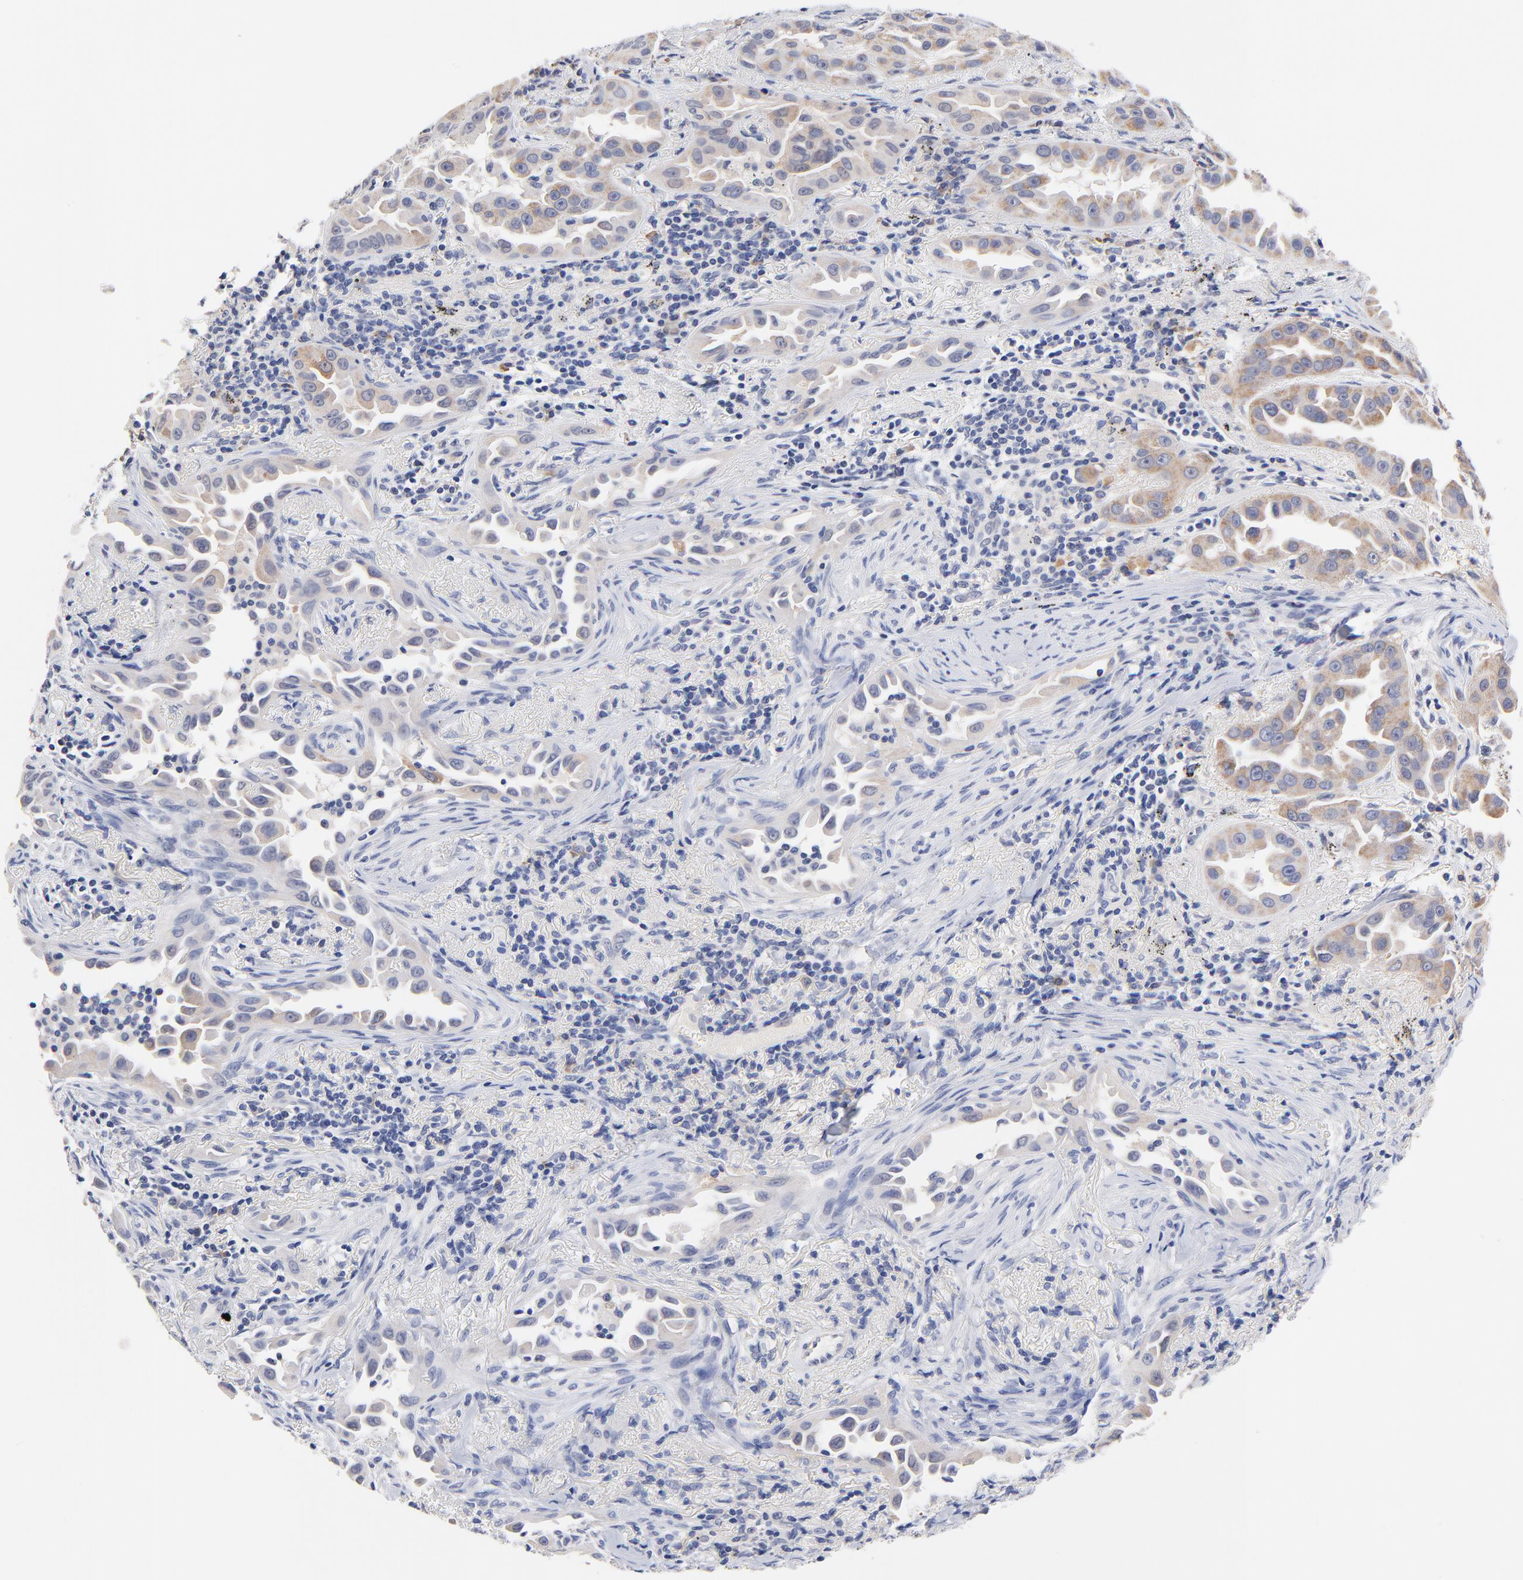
{"staining": {"intensity": "moderate", "quantity": ">75%", "location": "cytoplasmic/membranous"}, "tissue": "lung cancer", "cell_type": "Tumor cells", "image_type": "cancer", "snomed": [{"axis": "morphology", "description": "Normal tissue, NOS"}, {"axis": "morphology", "description": "Adenocarcinoma, NOS"}, {"axis": "topography", "description": "Bronchus"}], "caption": "Lung cancer (adenocarcinoma) stained with DAB (3,3'-diaminobenzidine) immunohistochemistry shows medium levels of moderate cytoplasmic/membranous expression in approximately >75% of tumor cells.", "gene": "TWNK", "patient": {"sex": "male", "age": 68}}